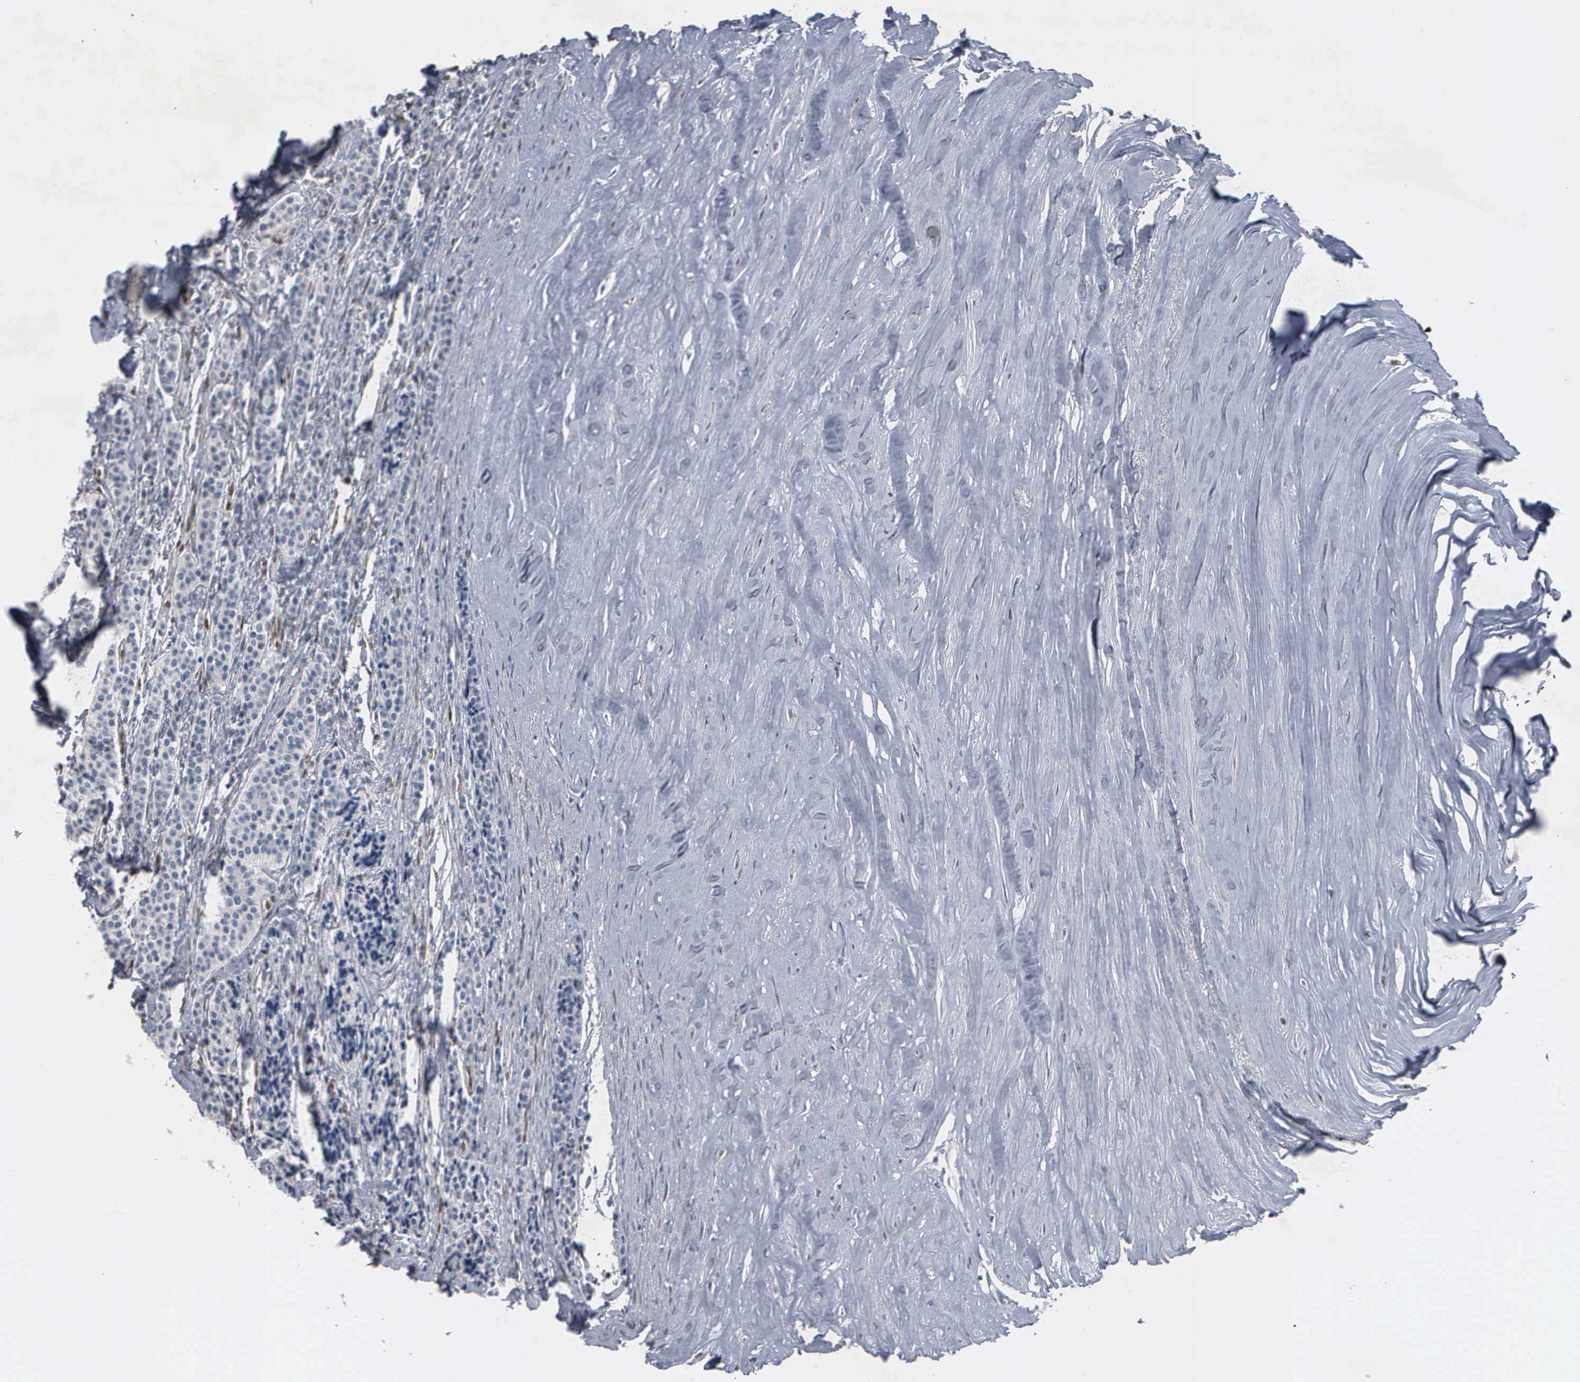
{"staining": {"intensity": "negative", "quantity": "none", "location": "none"}, "tissue": "carcinoid", "cell_type": "Tumor cells", "image_type": "cancer", "snomed": [{"axis": "morphology", "description": "Carcinoid, malignant, NOS"}, {"axis": "topography", "description": "Small intestine"}], "caption": "A high-resolution histopathology image shows IHC staining of carcinoid (malignant), which displays no significant positivity in tumor cells.", "gene": "FGF2", "patient": {"sex": "male", "age": 63}}